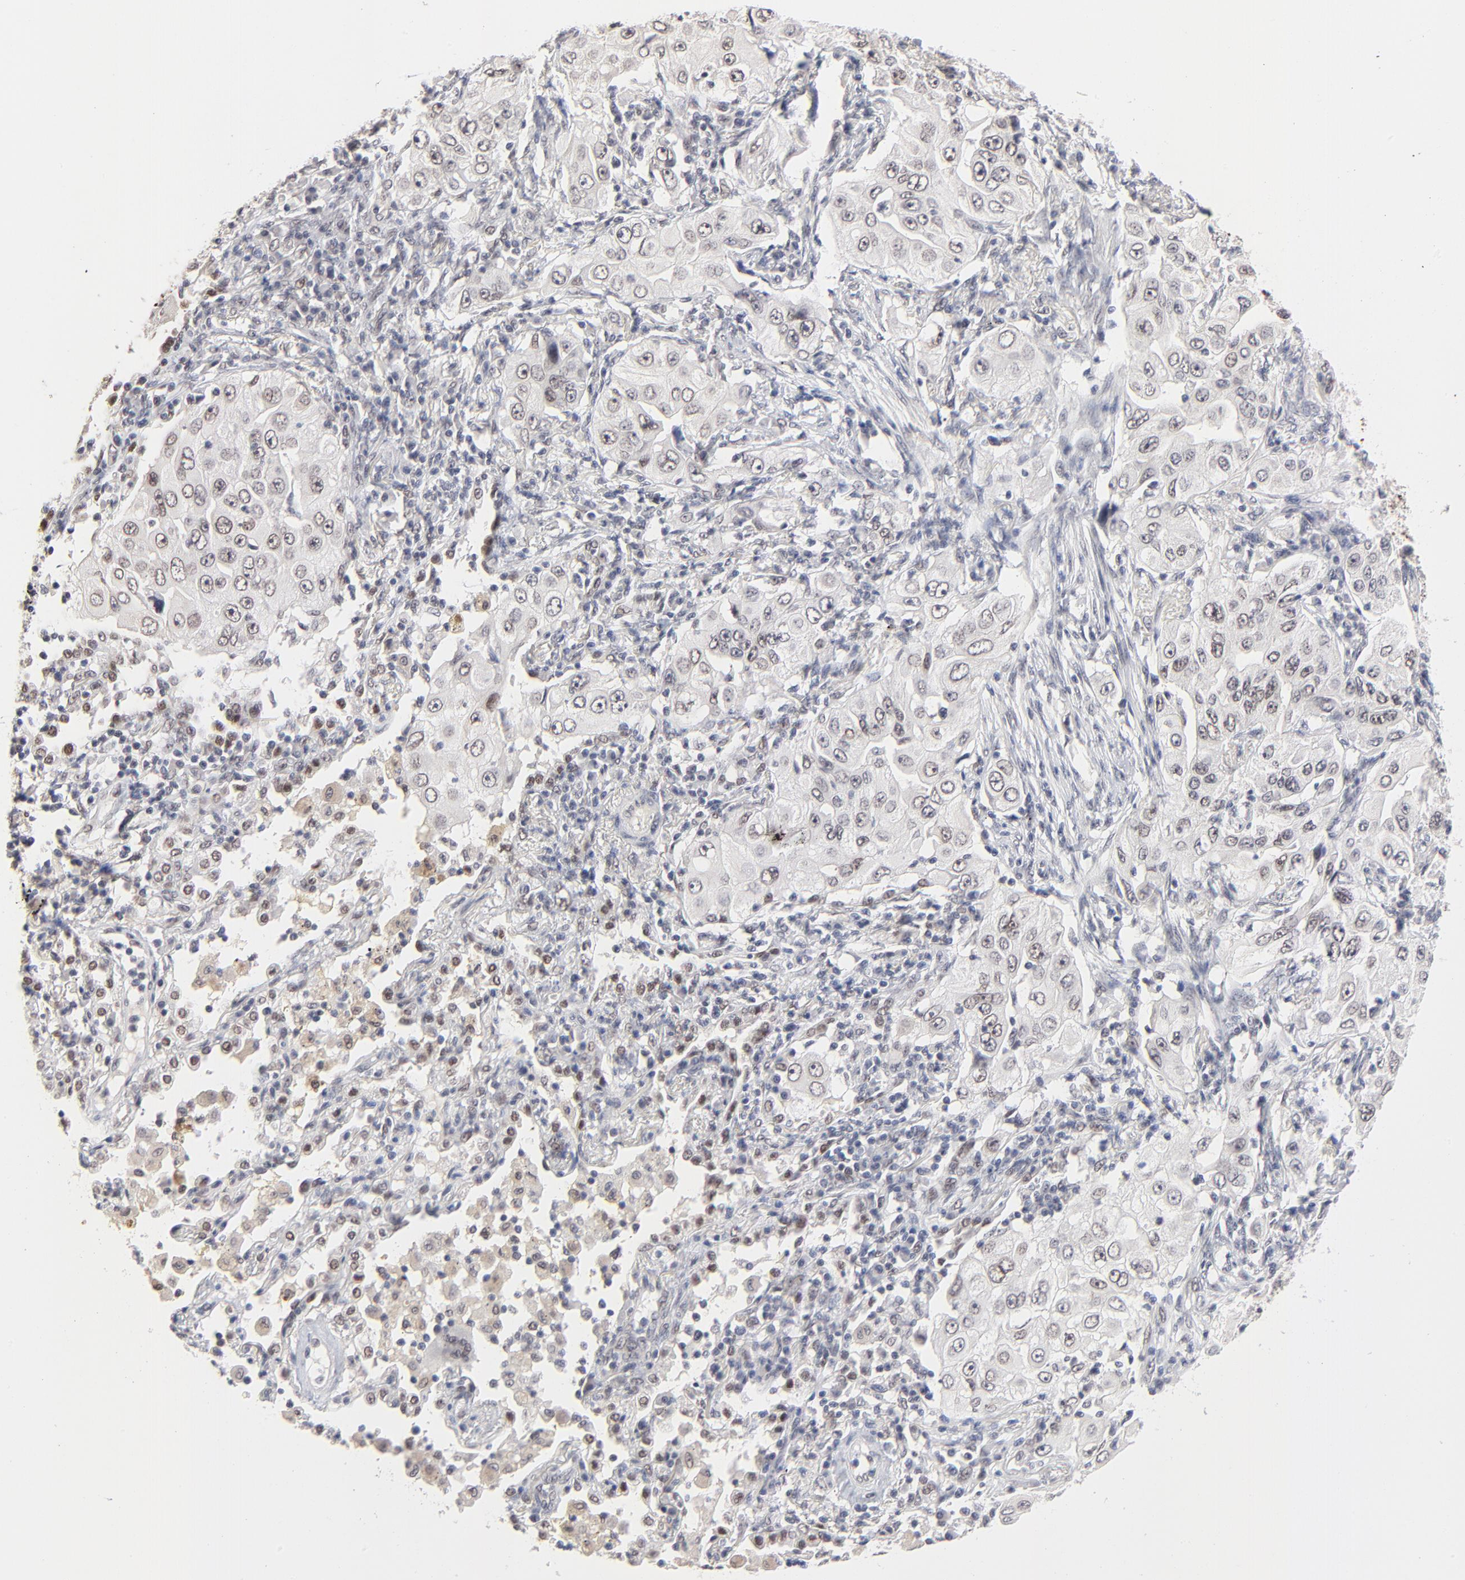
{"staining": {"intensity": "weak", "quantity": "<25%", "location": "nuclear"}, "tissue": "lung cancer", "cell_type": "Tumor cells", "image_type": "cancer", "snomed": [{"axis": "morphology", "description": "Adenocarcinoma, NOS"}, {"axis": "topography", "description": "Lung"}], "caption": "There is no significant staining in tumor cells of lung cancer (adenocarcinoma).", "gene": "MBIP", "patient": {"sex": "male", "age": 84}}